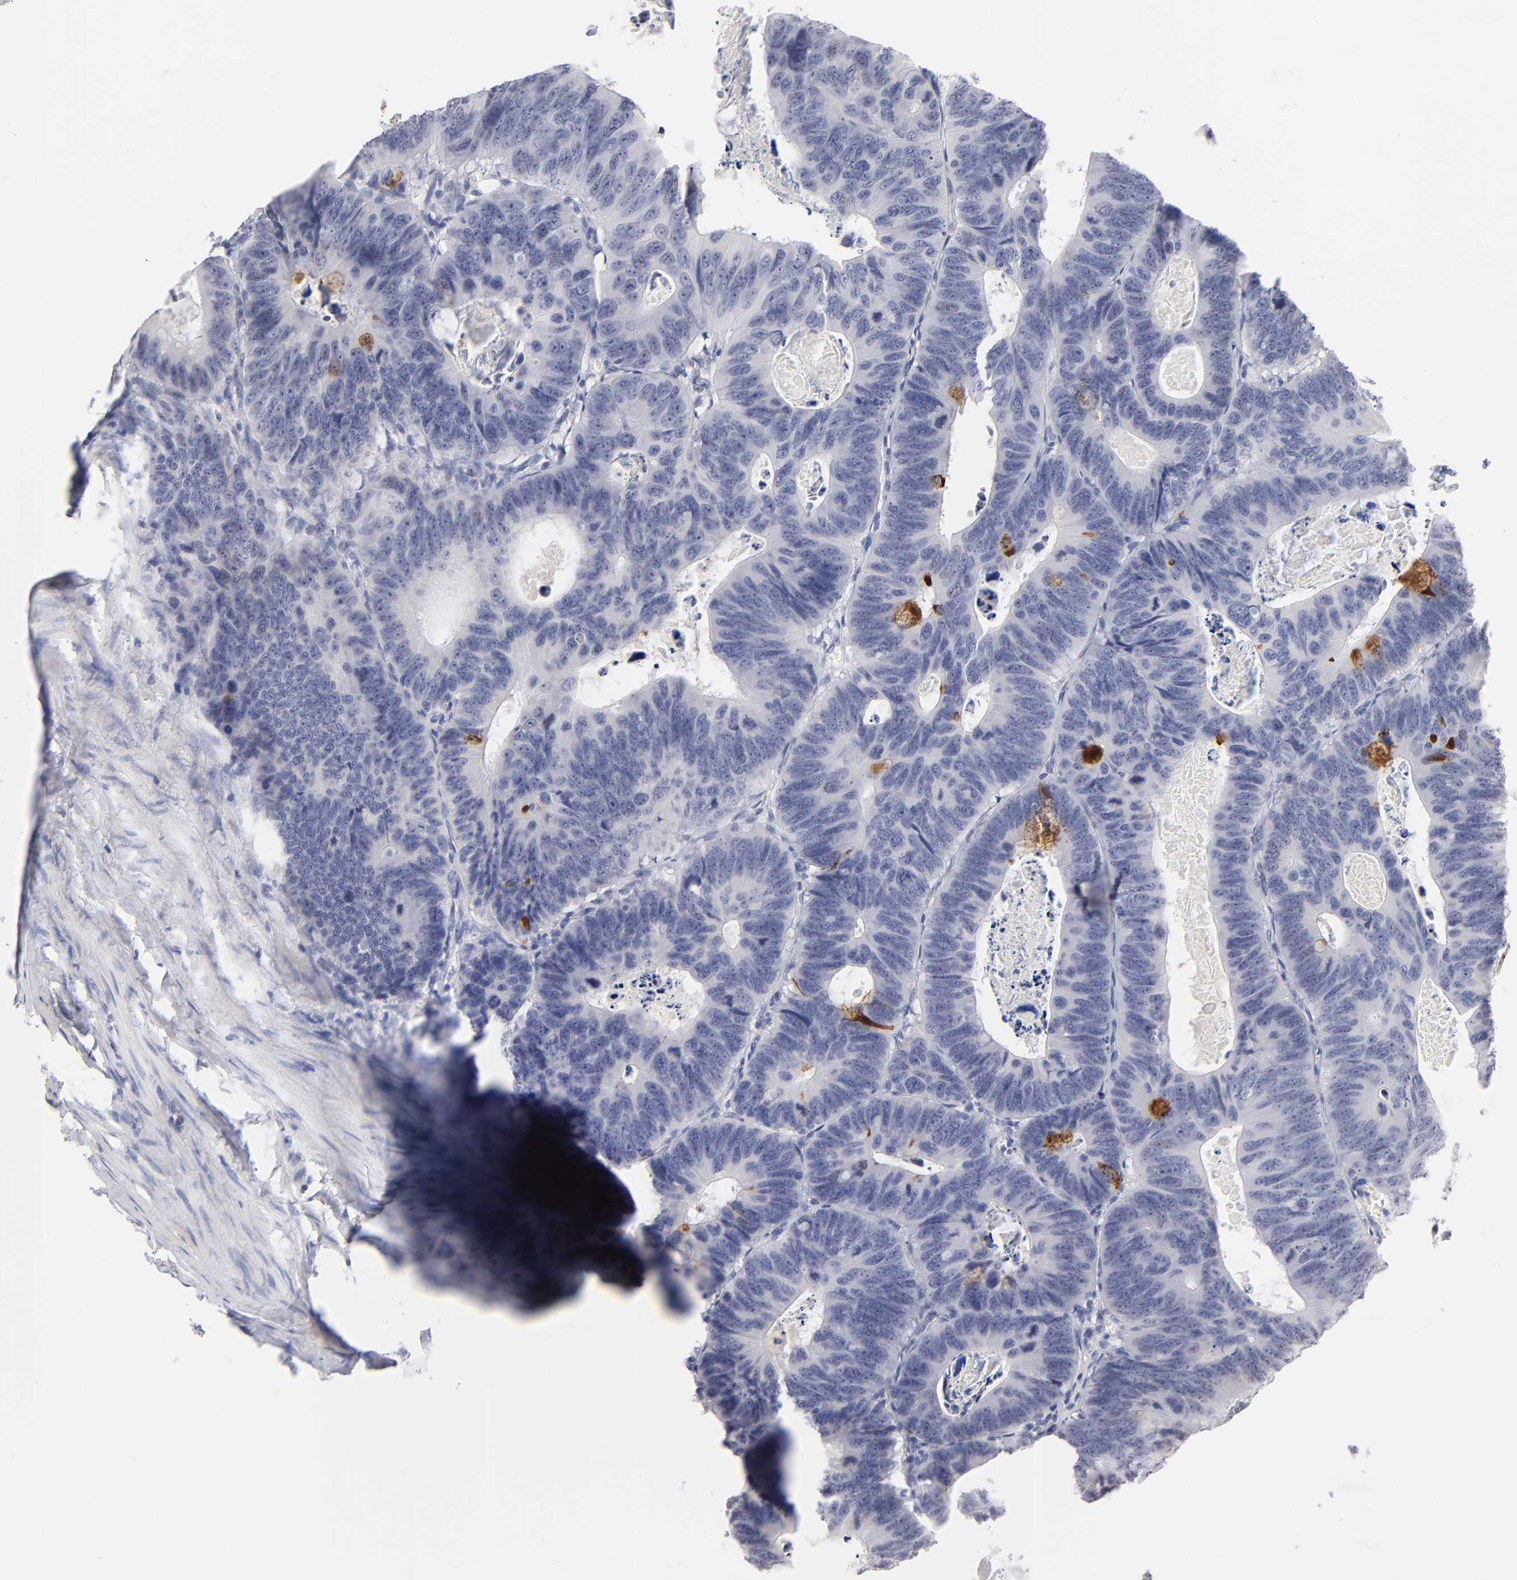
{"staining": {"intensity": "moderate", "quantity": "<25%", "location": "cytoplasmic/membranous"}, "tissue": "colorectal cancer", "cell_type": "Tumor cells", "image_type": "cancer", "snomed": [{"axis": "morphology", "description": "Adenocarcinoma, NOS"}, {"axis": "topography", "description": "Colon"}], "caption": "A photomicrograph showing moderate cytoplasmic/membranous expression in about <25% of tumor cells in colorectal adenocarcinoma, as visualized by brown immunohistochemical staining.", "gene": "KHNYN", "patient": {"sex": "female", "age": 55}}